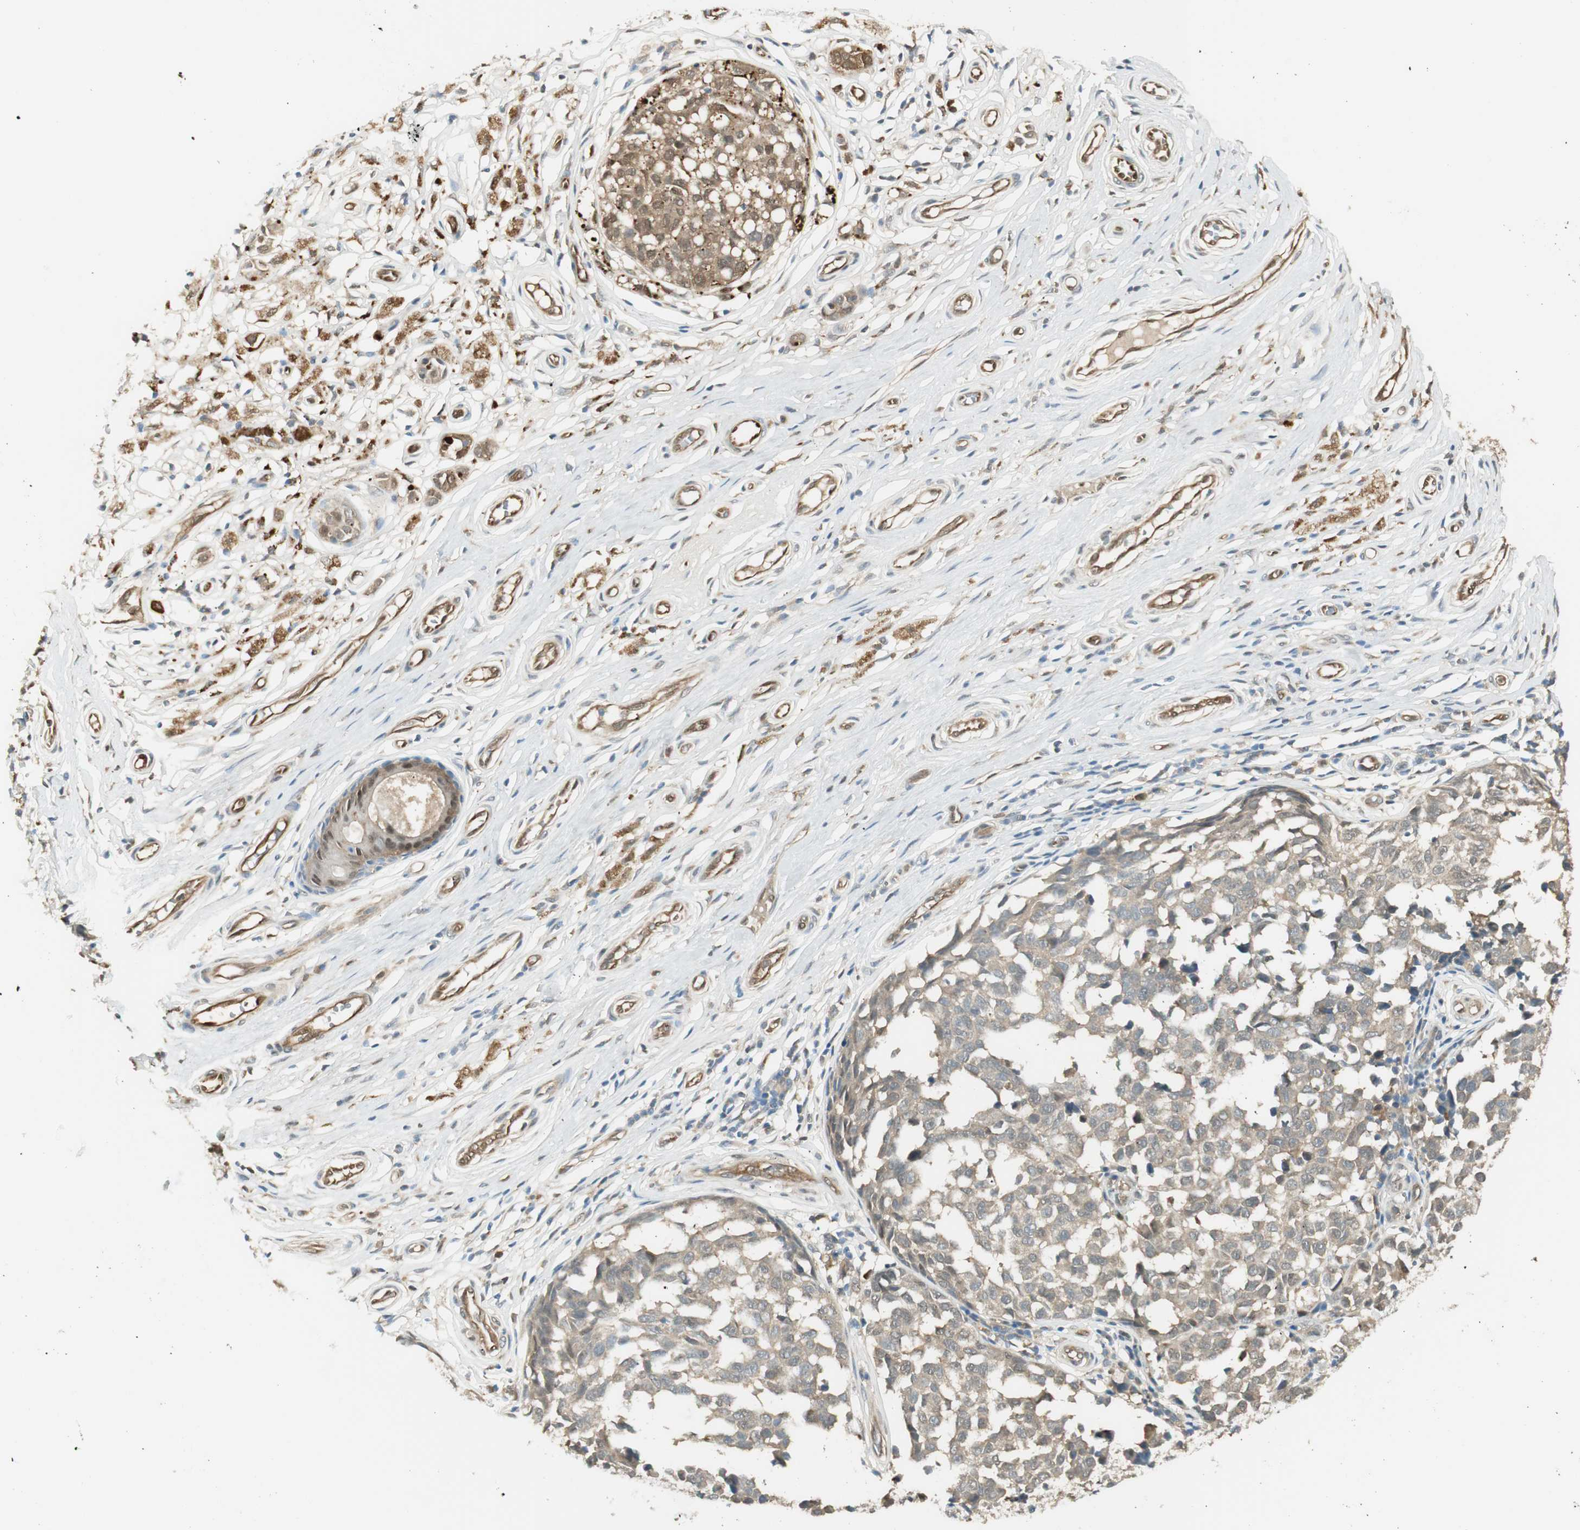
{"staining": {"intensity": "weak", "quantity": ">75%", "location": "cytoplasmic/membranous"}, "tissue": "melanoma", "cell_type": "Tumor cells", "image_type": "cancer", "snomed": [{"axis": "morphology", "description": "Malignant melanoma, NOS"}, {"axis": "topography", "description": "Skin"}], "caption": "An immunohistochemistry image of tumor tissue is shown. Protein staining in brown shows weak cytoplasmic/membranous positivity in melanoma within tumor cells.", "gene": "SERPINB6", "patient": {"sex": "female", "age": 64}}